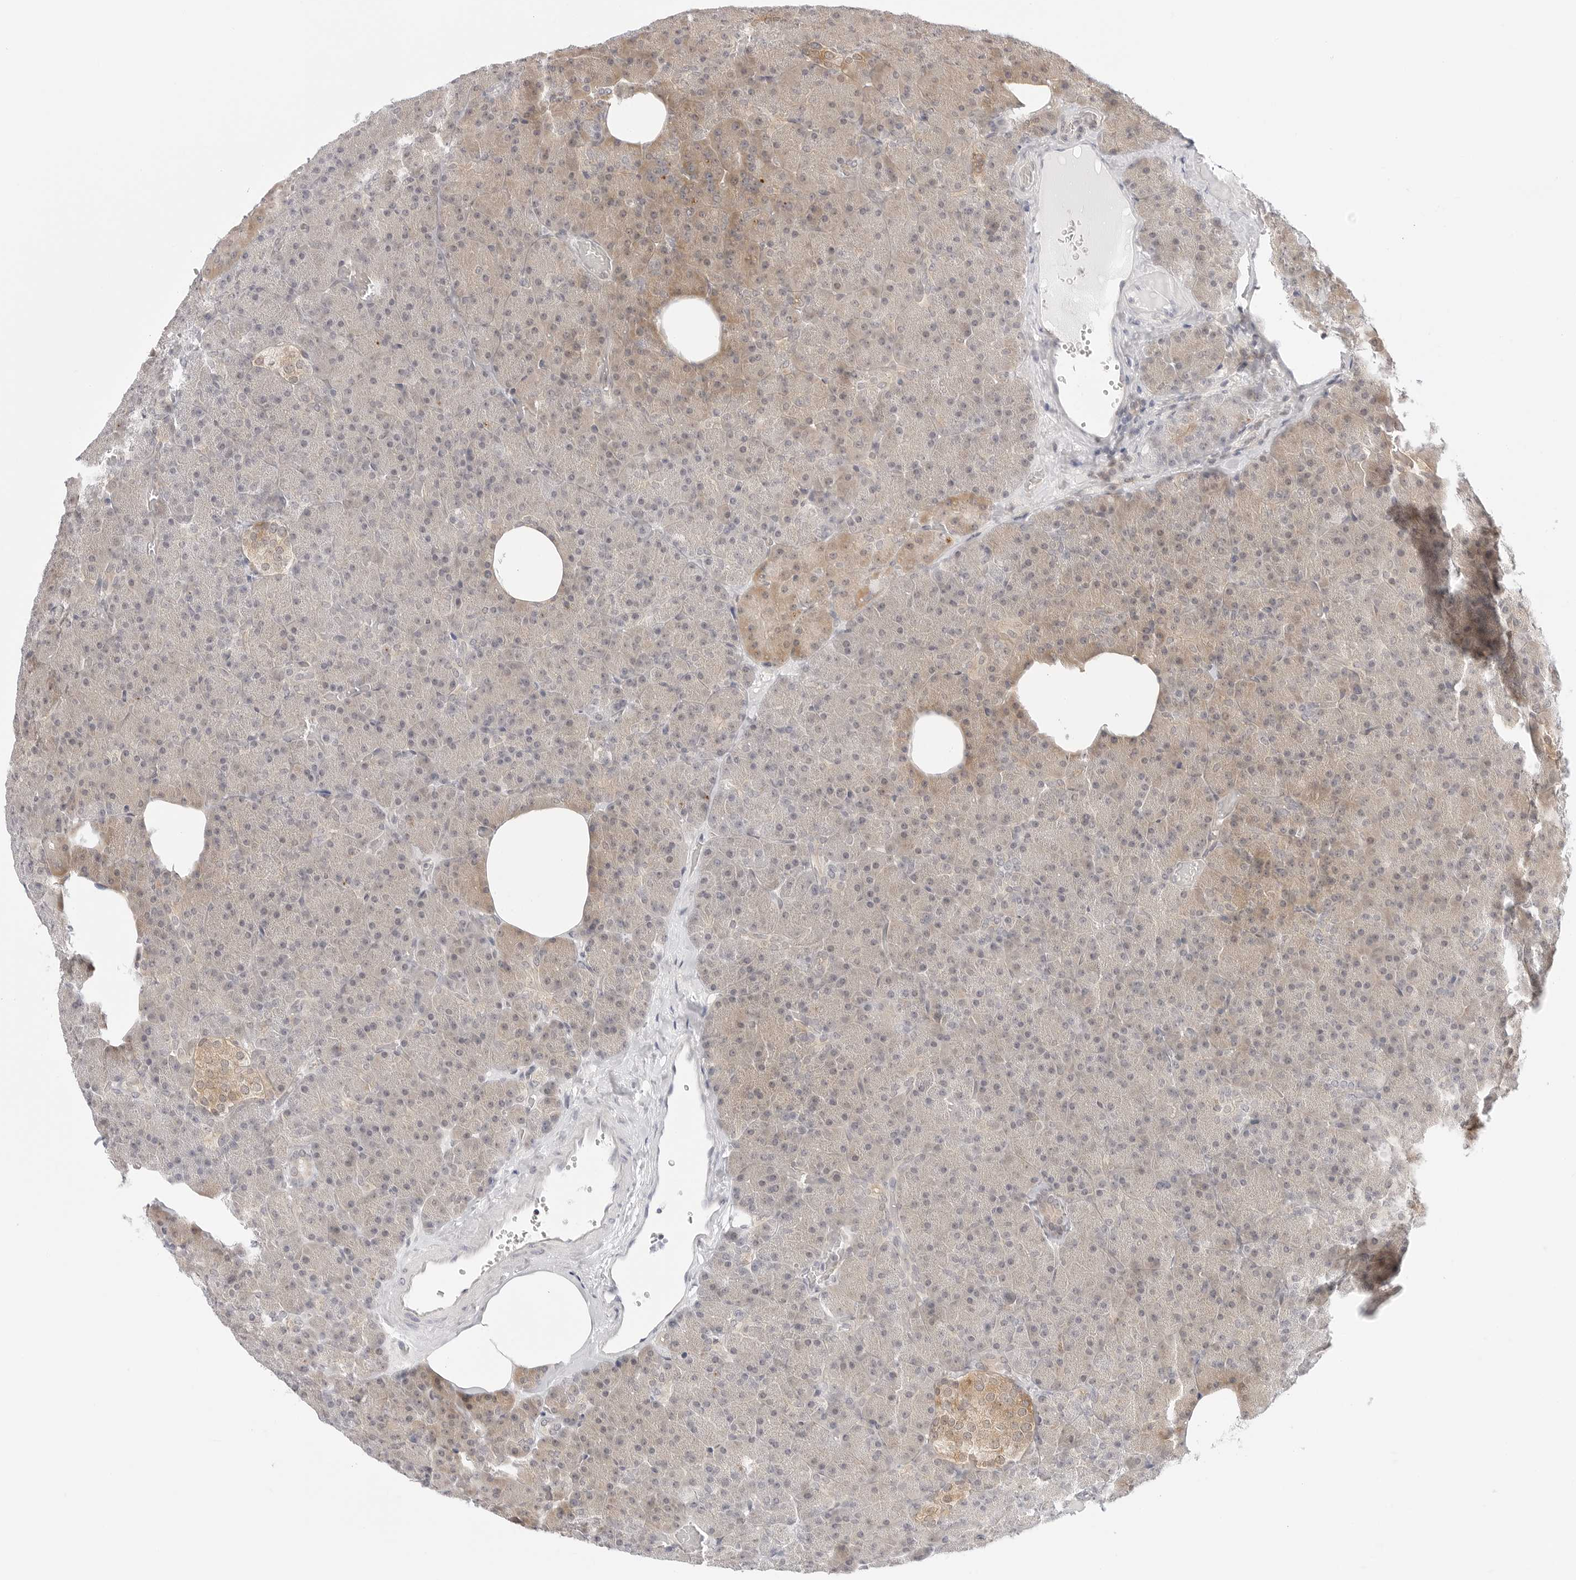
{"staining": {"intensity": "weak", "quantity": "25%-75%", "location": "cytoplasmic/membranous"}, "tissue": "pancreas", "cell_type": "Exocrine glandular cells", "image_type": "normal", "snomed": [{"axis": "morphology", "description": "Normal tissue, NOS"}, {"axis": "morphology", "description": "Carcinoid, malignant, NOS"}, {"axis": "topography", "description": "Pancreas"}], "caption": "This histopathology image demonstrates benign pancreas stained with immunohistochemistry (IHC) to label a protein in brown. The cytoplasmic/membranous of exocrine glandular cells show weak positivity for the protein. Nuclei are counter-stained blue.", "gene": "TCP1", "patient": {"sex": "female", "age": 35}}